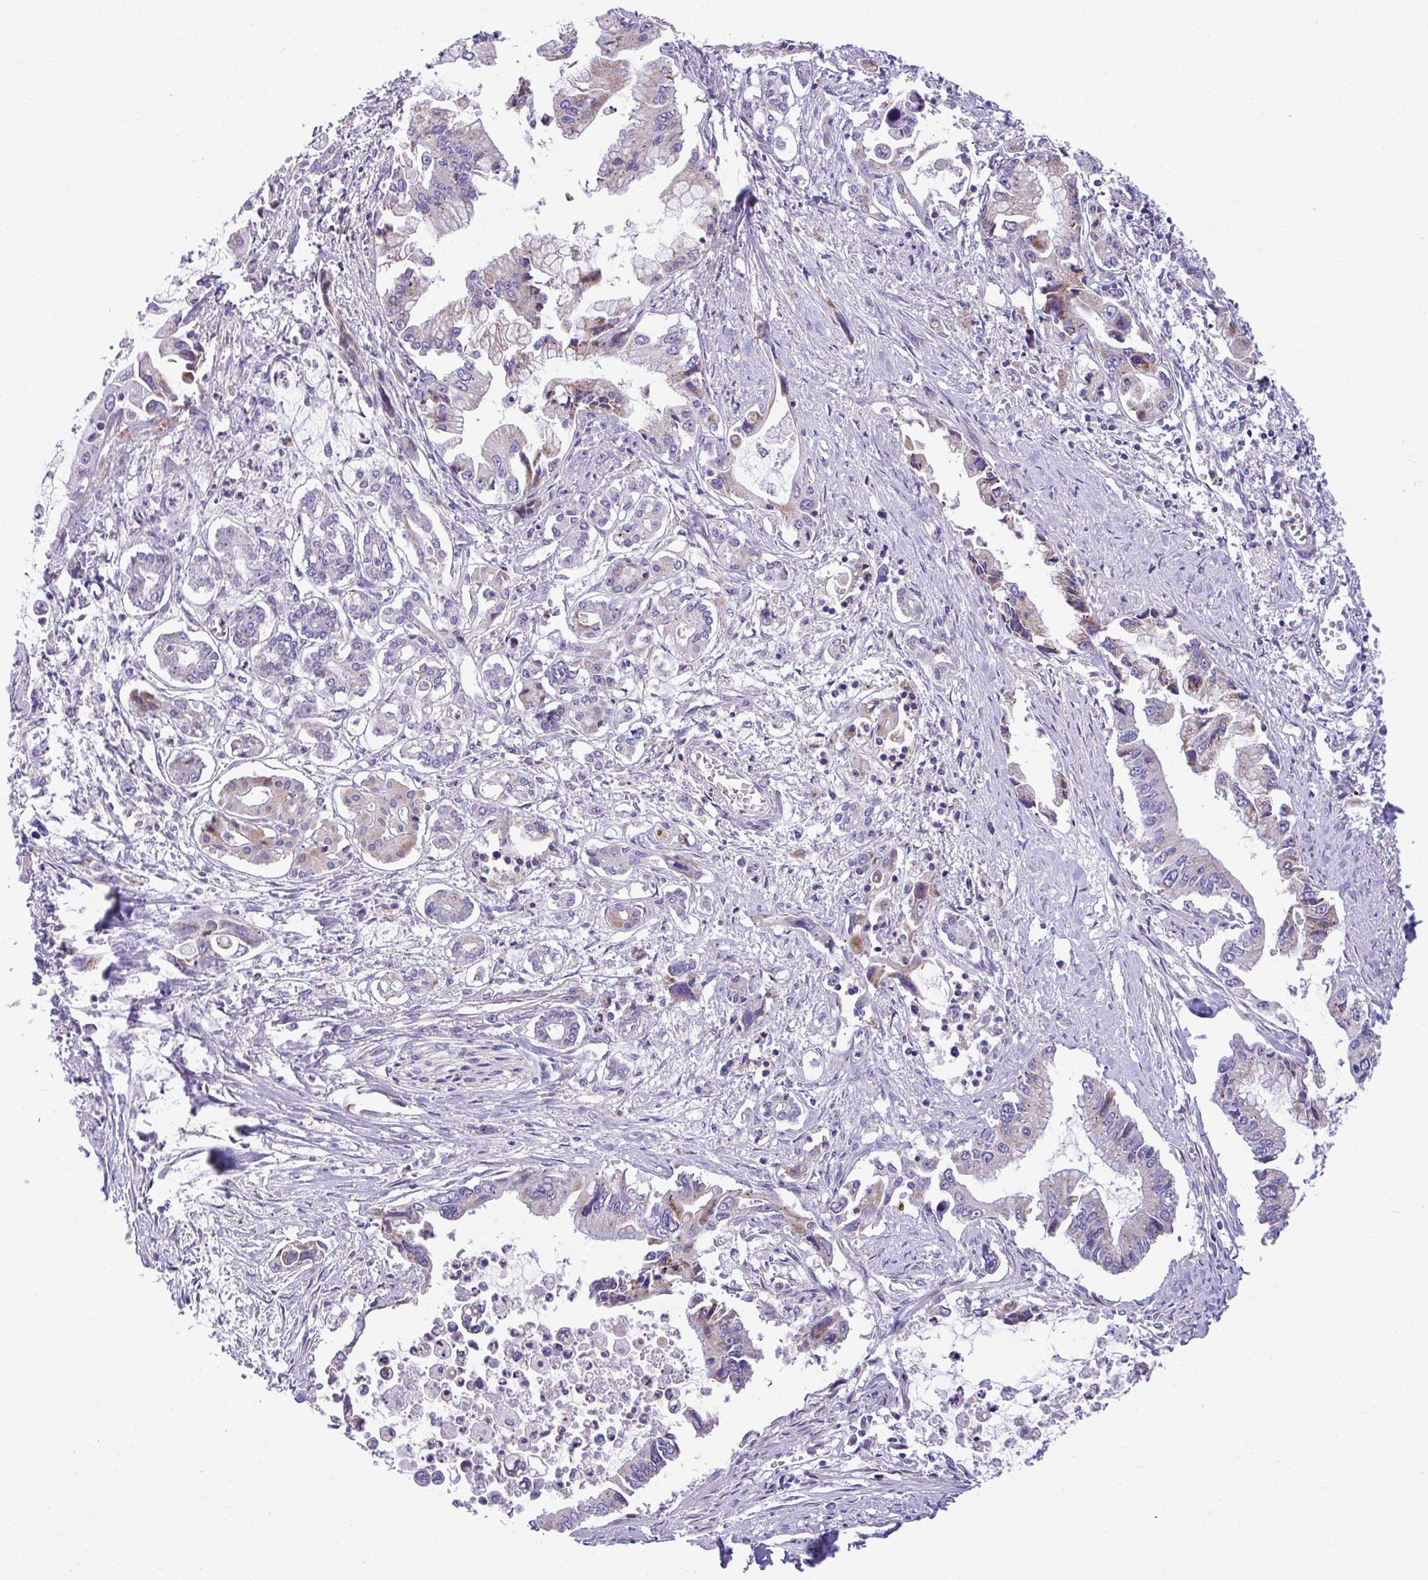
{"staining": {"intensity": "moderate", "quantity": "<25%", "location": "cytoplasmic/membranous"}, "tissue": "pancreatic cancer", "cell_type": "Tumor cells", "image_type": "cancer", "snomed": [{"axis": "morphology", "description": "Adenocarcinoma, NOS"}, {"axis": "topography", "description": "Pancreas"}], "caption": "Moderate cytoplasmic/membranous staining is identified in approximately <25% of tumor cells in pancreatic adenocarcinoma. (DAB (3,3'-diaminobenzidine) IHC with brightfield microscopy, high magnification).", "gene": "MRPS16", "patient": {"sex": "male", "age": 84}}